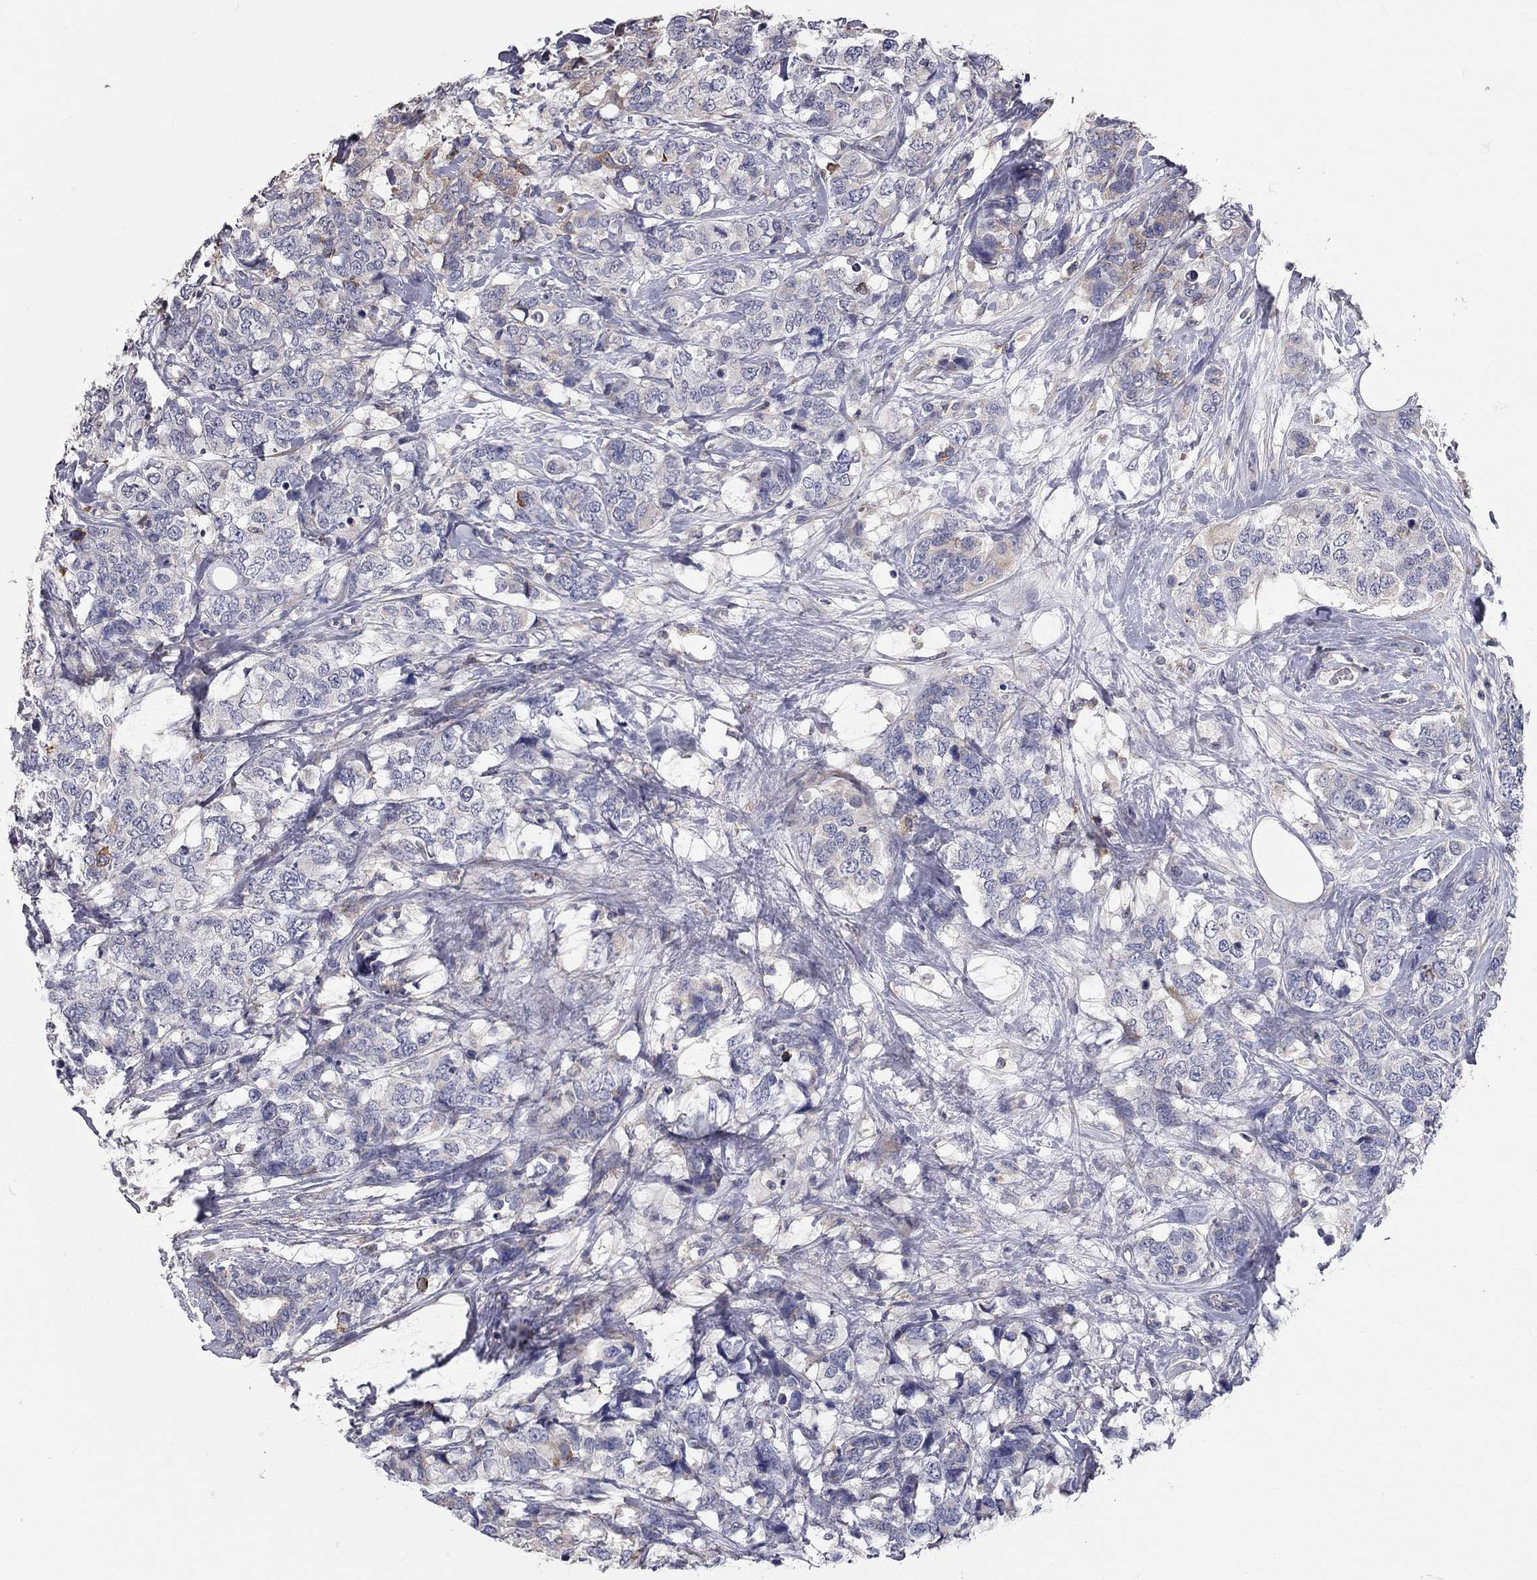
{"staining": {"intensity": "weak", "quantity": "<25%", "location": "cytoplasmic/membranous"}, "tissue": "breast cancer", "cell_type": "Tumor cells", "image_type": "cancer", "snomed": [{"axis": "morphology", "description": "Lobular carcinoma"}, {"axis": "topography", "description": "Breast"}], "caption": "This micrograph is of breast lobular carcinoma stained with IHC to label a protein in brown with the nuclei are counter-stained blue. There is no staining in tumor cells. (Immunohistochemistry (ihc), brightfield microscopy, high magnification).", "gene": "XAGE2", "patient": {"sex": "female", "age": 59}}